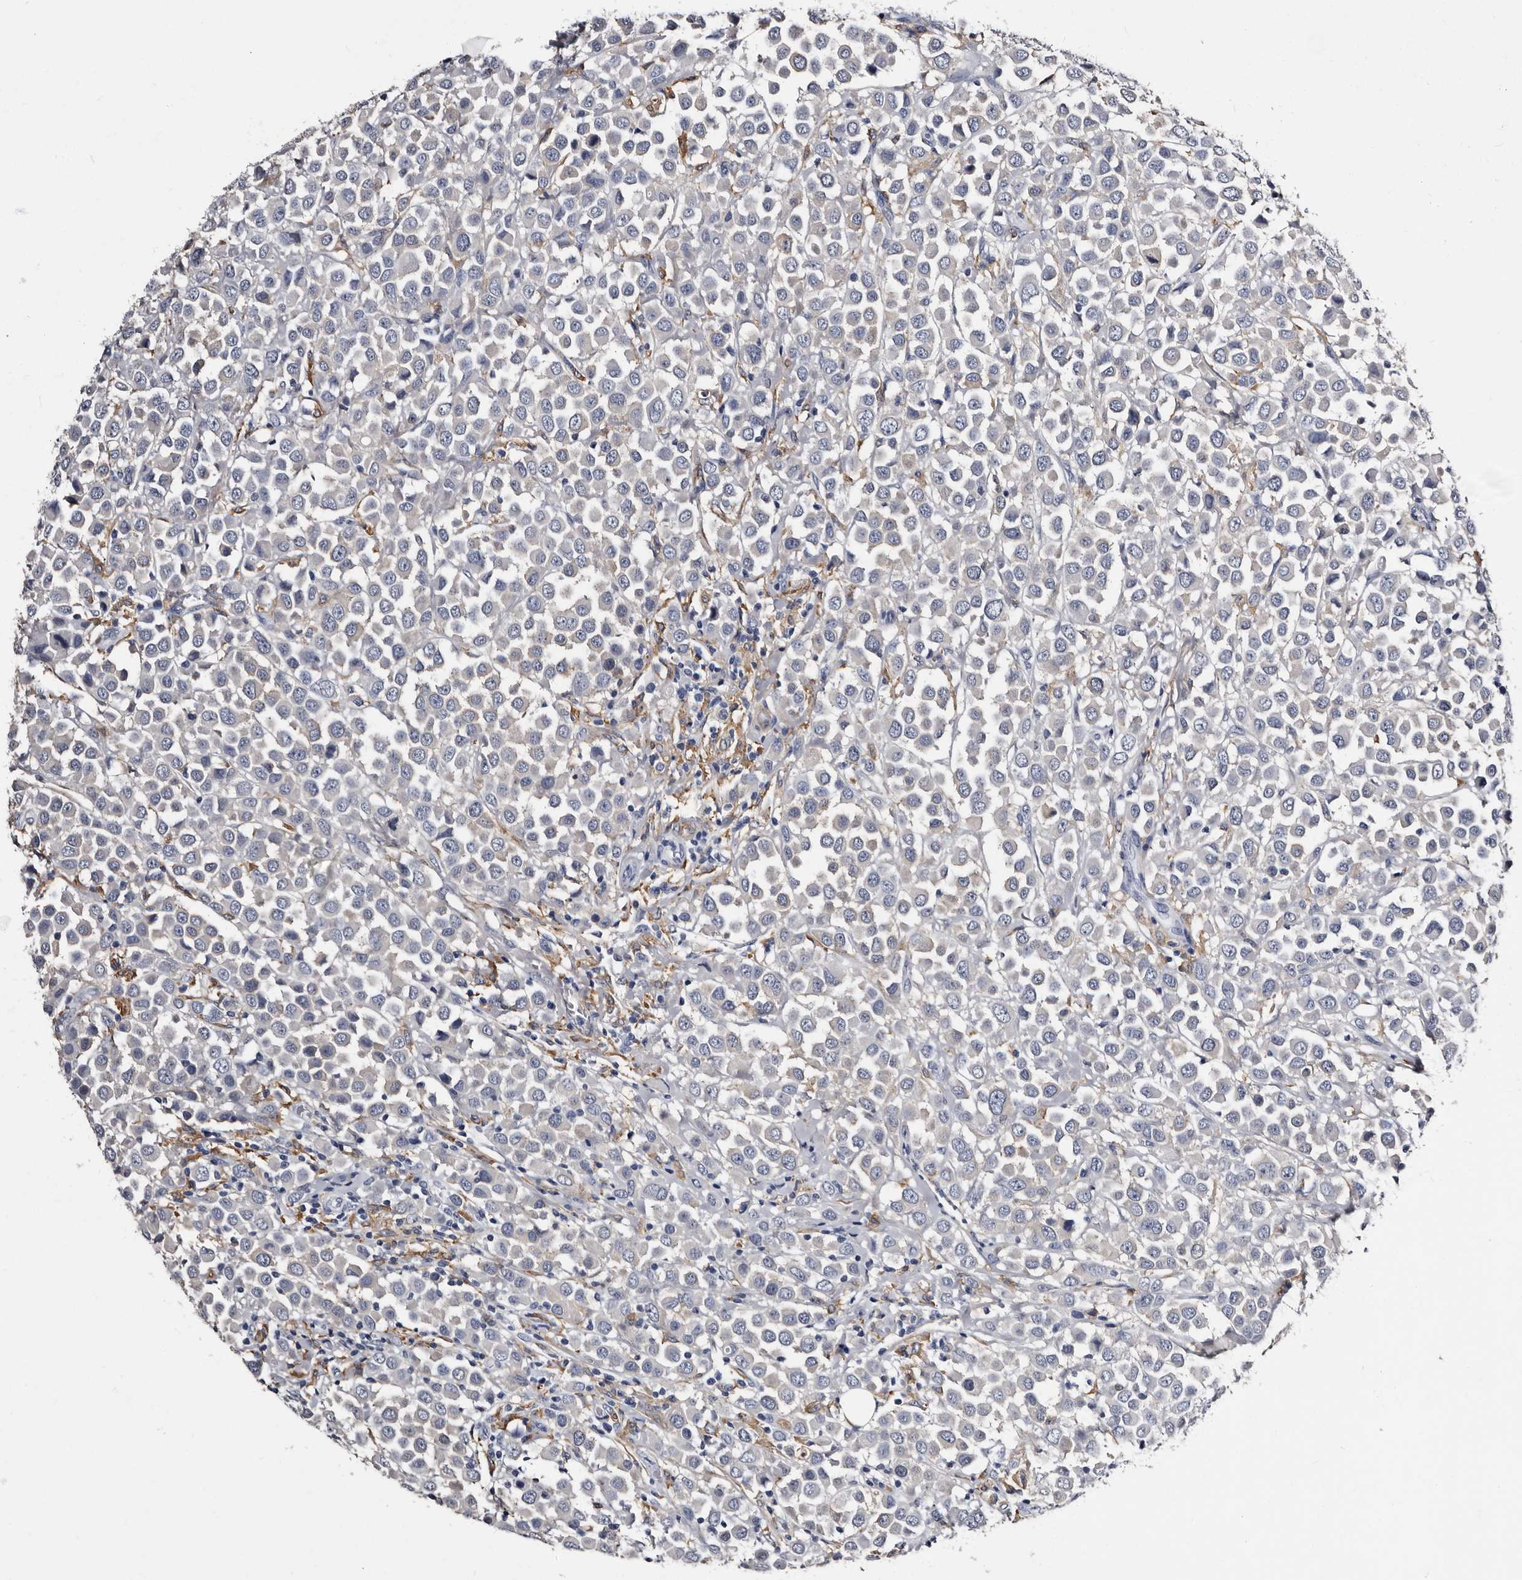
{"staining": {"intensity": "negative", "quantity": "none", "location": "none"}, "tissue": "breast cancer", "cell_type": "Tumor cells", "image_type": "cancer", "snomed": [{"axis": "morphology", "description": "Duct carcinoma"}, {"axis": "topography", "description": "Breast"}], "caption": "This is a photomicrograph of IHC staining of breast cancer (invasive ductal carcinoma), which shows no staining in tumor cells.", "gene": "EPB41L3", "patient": {"sex": "female", "age": 61}}